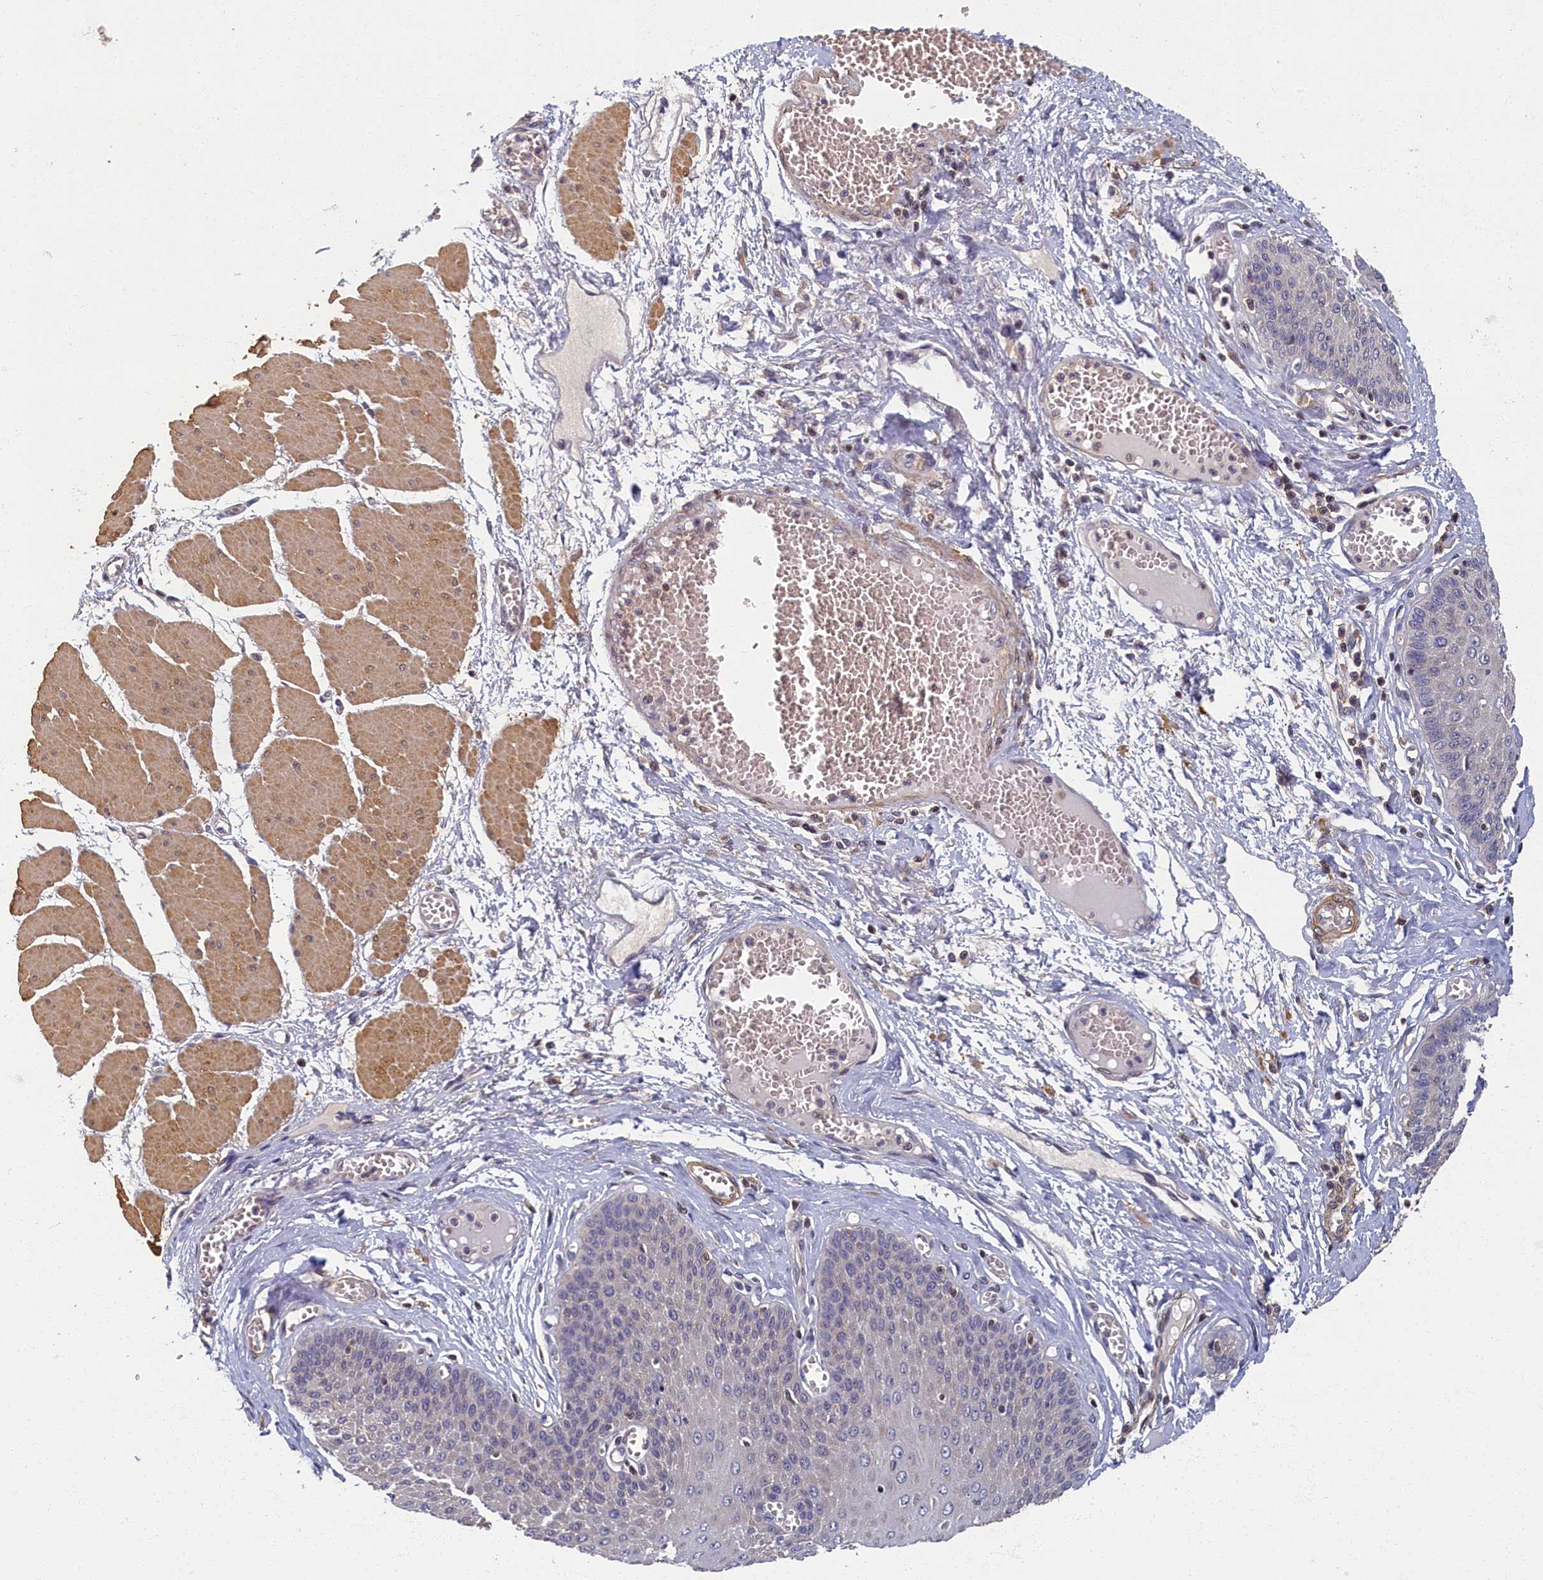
{"staining": {"intensity": "weak", "quantity": "<25%", "location": "cytoplasmic/membranous"}, "tissue": "esophagus", "cell_type": "Squamous epithelial cells", "image_type": "normal", "snomed": [{"axis": "morphology", "description": "Normal tissue, NOS"}, {"axis": "topography", "description": "Esophagus"}], "caption": "Image shows no protein positivity in squamous epithelial cells of unremarkable esophagus.", "gene": "TBCB", "patient": {"sex": "male", "age": 60}}